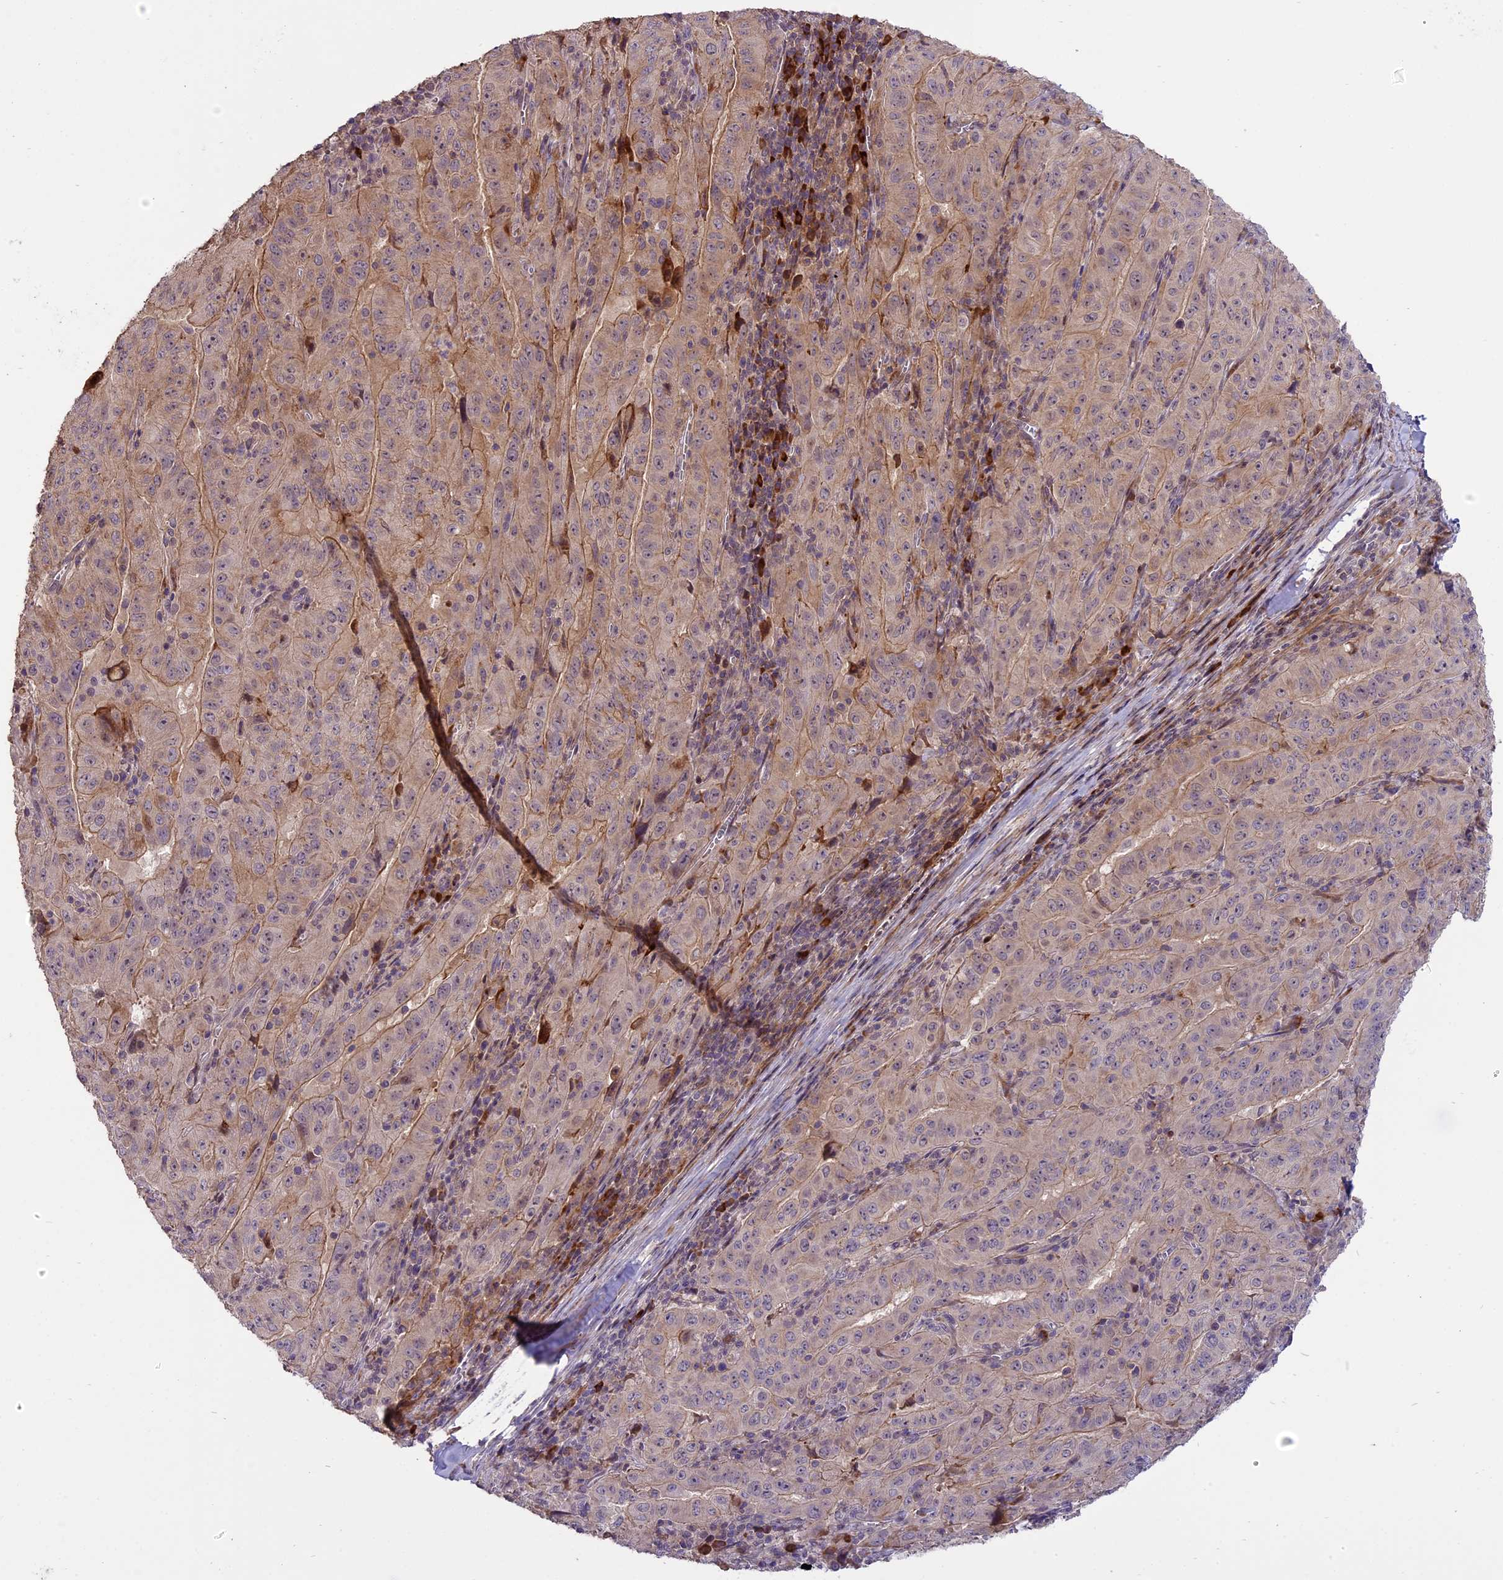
{"staining": {"intensity": "weak", "quantity": ">75%", "location": "cytoplasmic/membranous"}, "tissue": "pancreatic cancer", "cell_type": "Tumor cells", "image_type": "cancer", "snomed": [{"axis": "morphology", "description": "Adenocarcinoma, NOS"}, {"axis": "topography", "description": "Pancreas"}], "caption": "An IHC image of neoplastic tissue is shown. Protein staining in brown labels weak cytoplasmic/membranous positivity in pancreatic cancer within tumor cells. The protein of interest is shown in brown color, while the nuclei are stained blue.", "gene": "ENHO", "patient": {"sex": "male", "age": 63}}